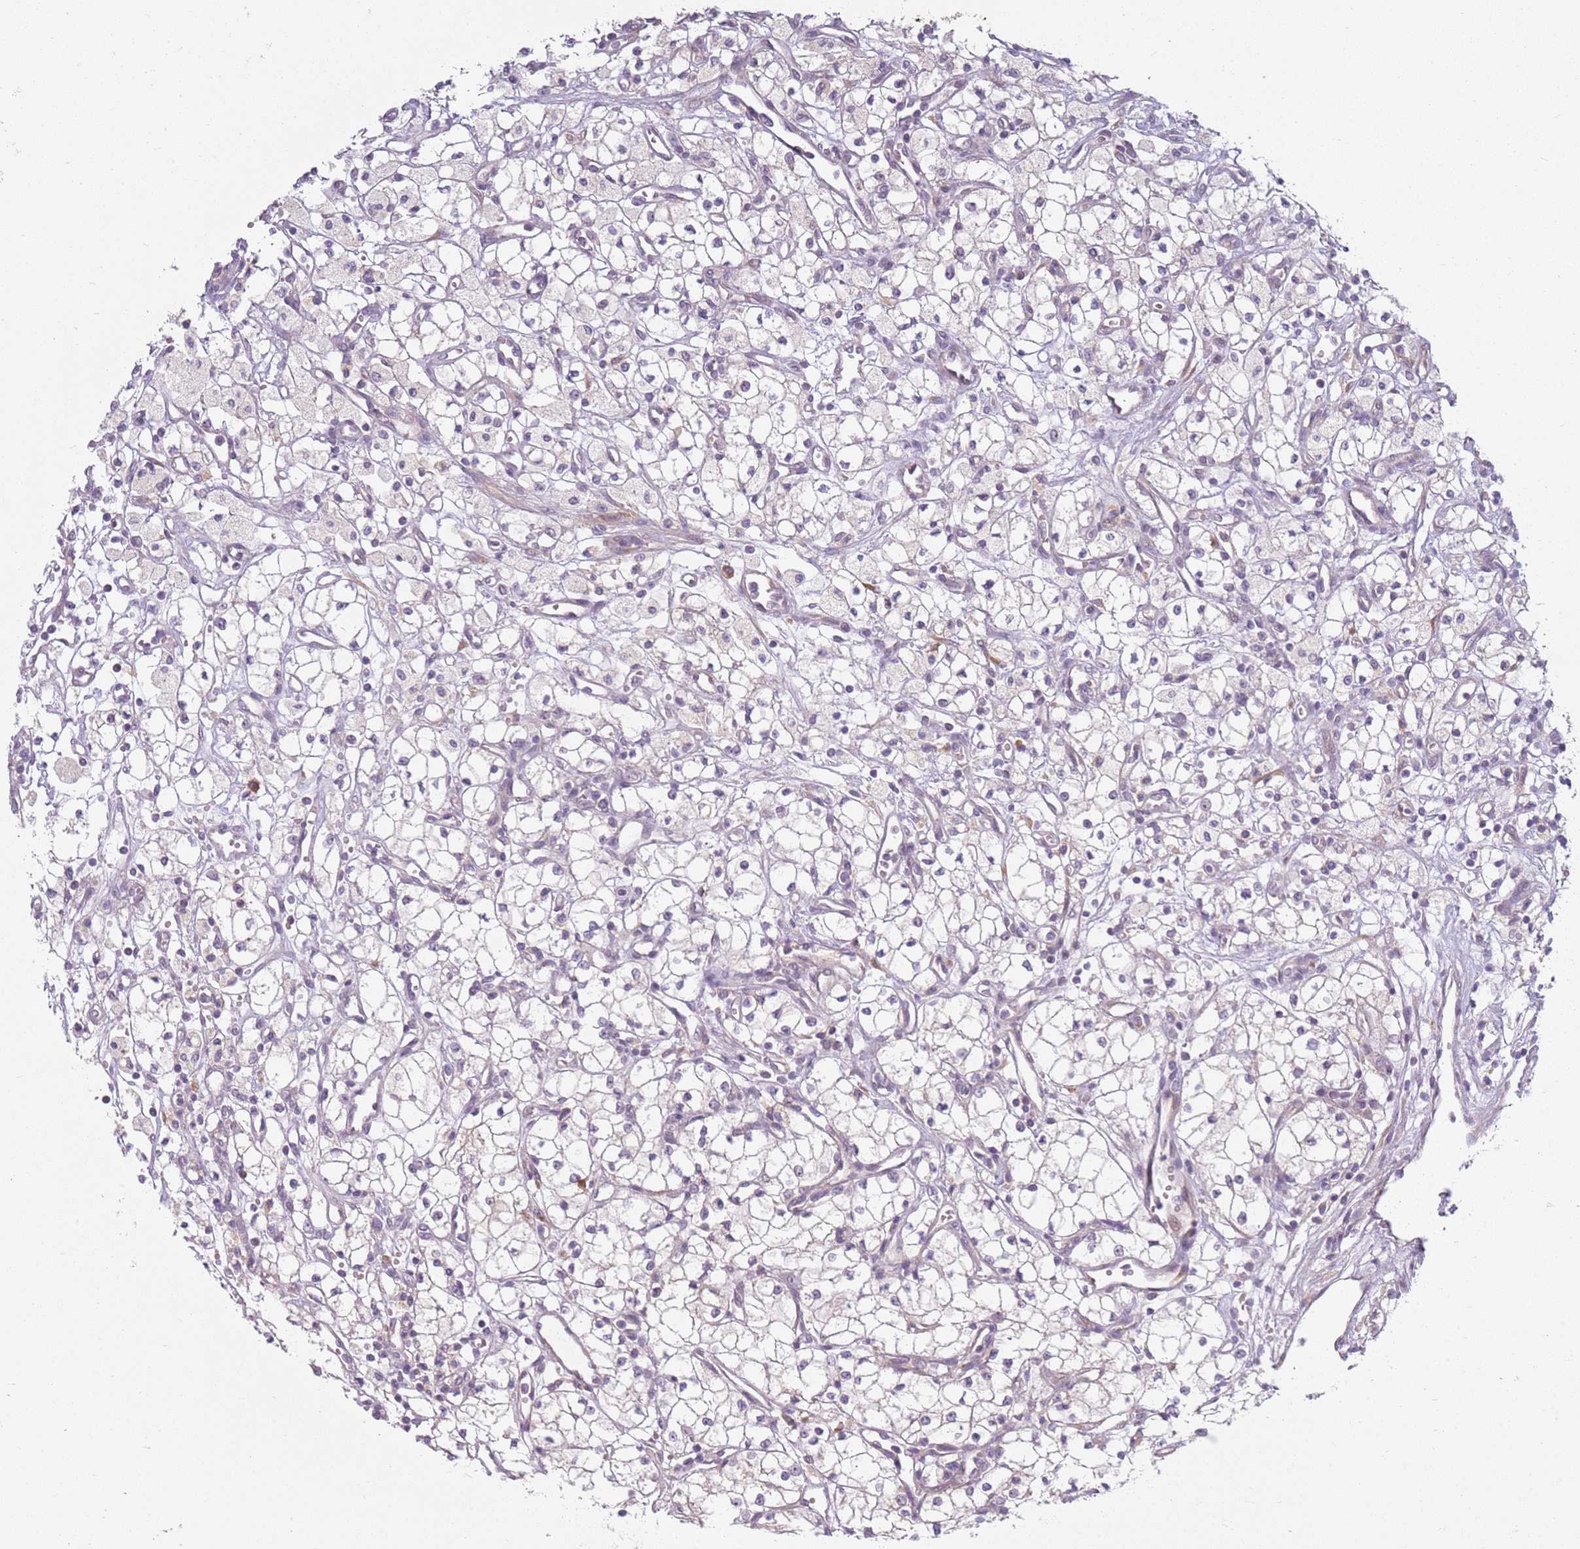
{"staining": {"intensity": "negative", "quantity": "none", "location": "none"}, "tissue": "renal cancer", "cell_type": "Tumor cells", "image_type": "cancer", "snomed": [{"axis": "morphology", "description": "Adenocarcinoma, NOS"}, {"axis": "topography", "description": "Kidney"}], "caption": "Tumor cells show no significant staining in renal cancer.", "gene": "RPS28", "patient": {"sex": "male", "age": 59}}